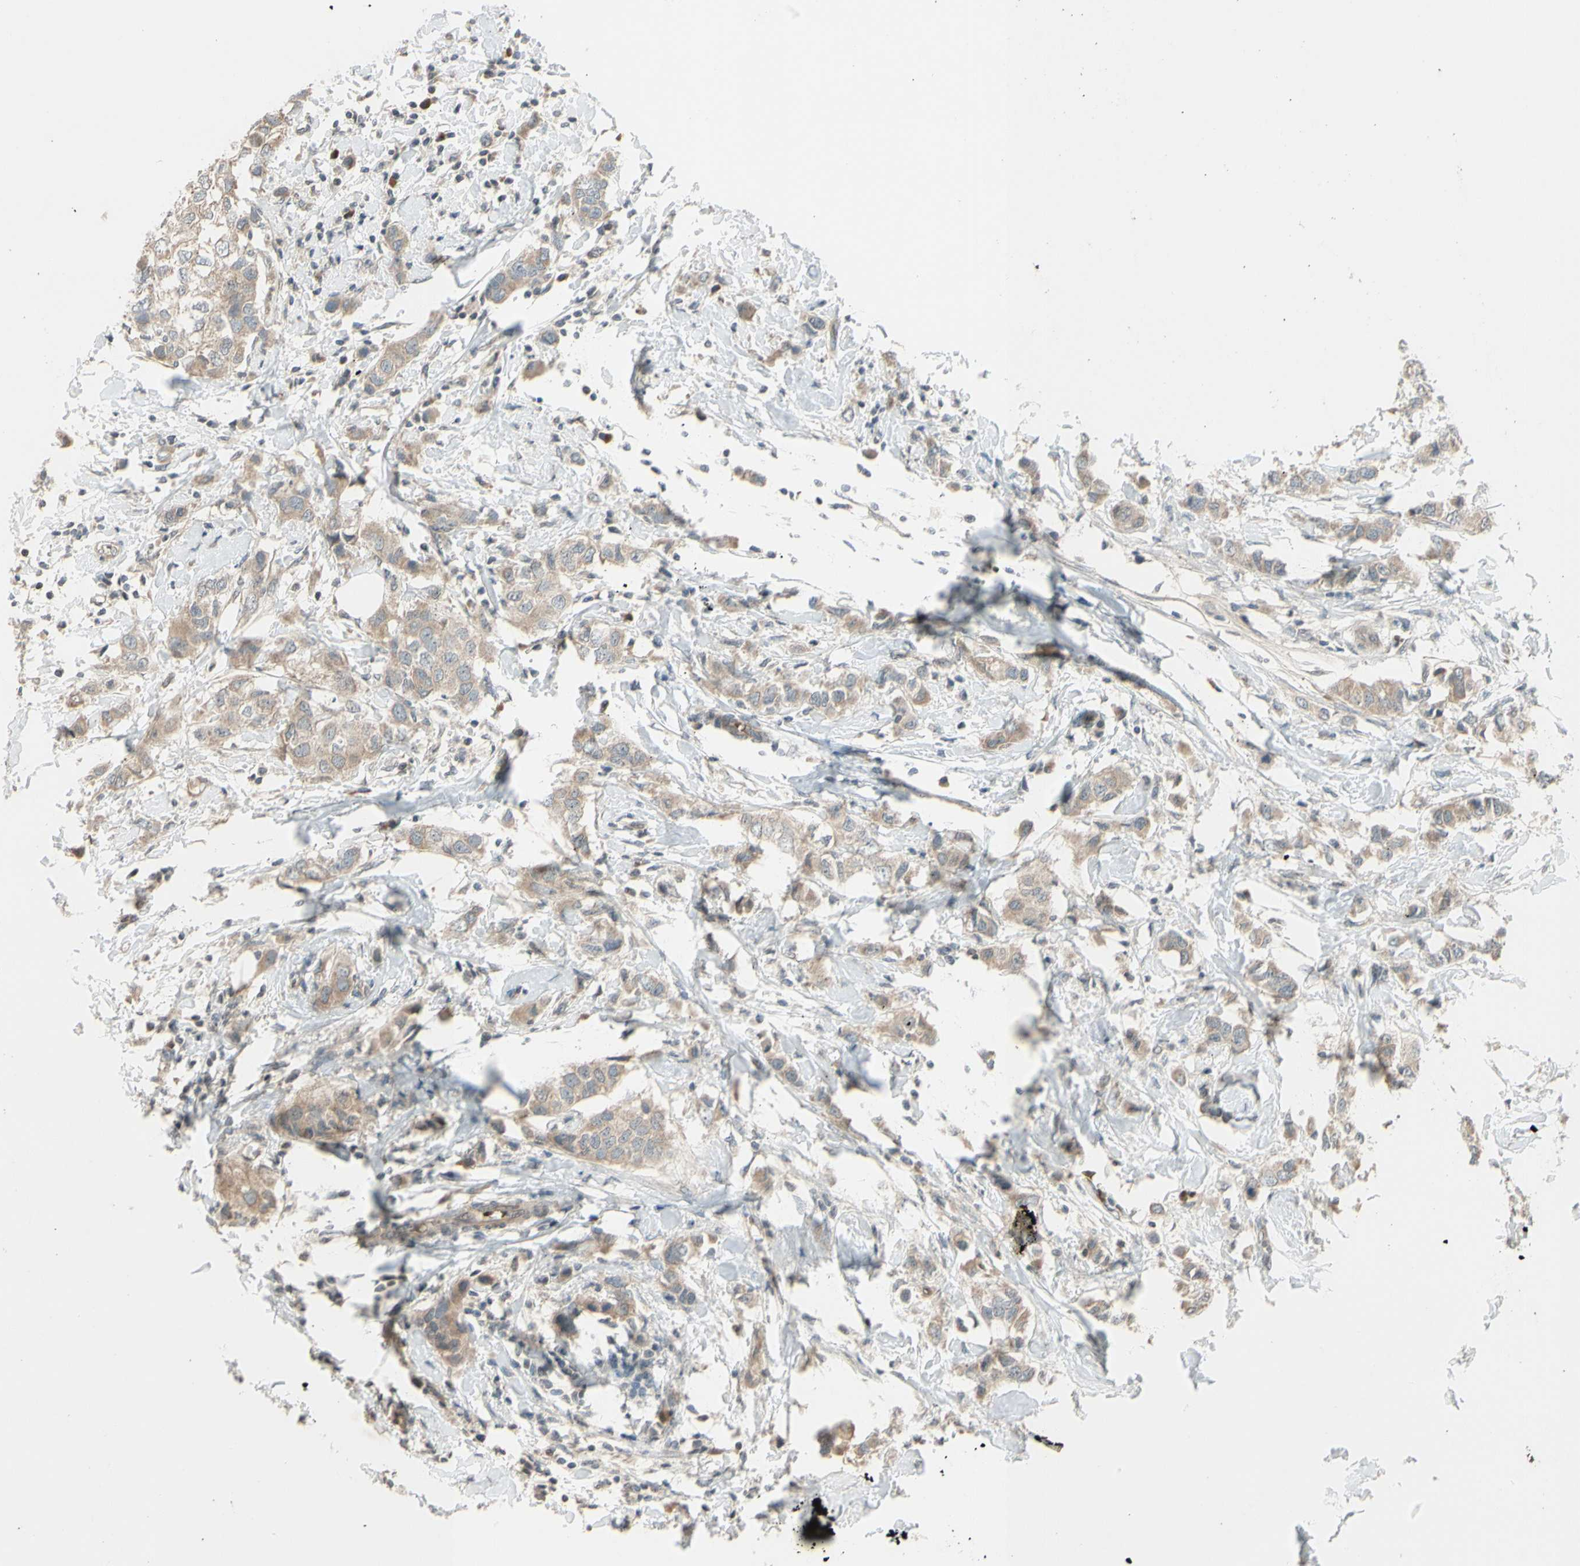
{"staining": {"intensity": "weak", "quantity": ">75%", "location": "cytoplasmic/membranous"}, "tissue": "breast cancer", "cell_type": "Tumor cells", "image_type": "cancer", "snomed": [{"axis": "morphology", "description": "Duct carcinoma"}, {"axis": "topography", "description": "Breast"}], "caption": "High-power microscopy captured an immunohistochemistry micrograph of breast invasive ductal carcinoma, revealing weak cytoplasmic/membranous positivity in approximately >75% of tumor cells. The staining is performed using DAB (3,3'-diaminobenzidine) brown chromogen to label protein expression. The nuclei are counter-stained blue using hematoxylin.", "gene": "FGF10", "patient": {"sex": "female", "age": 50}}